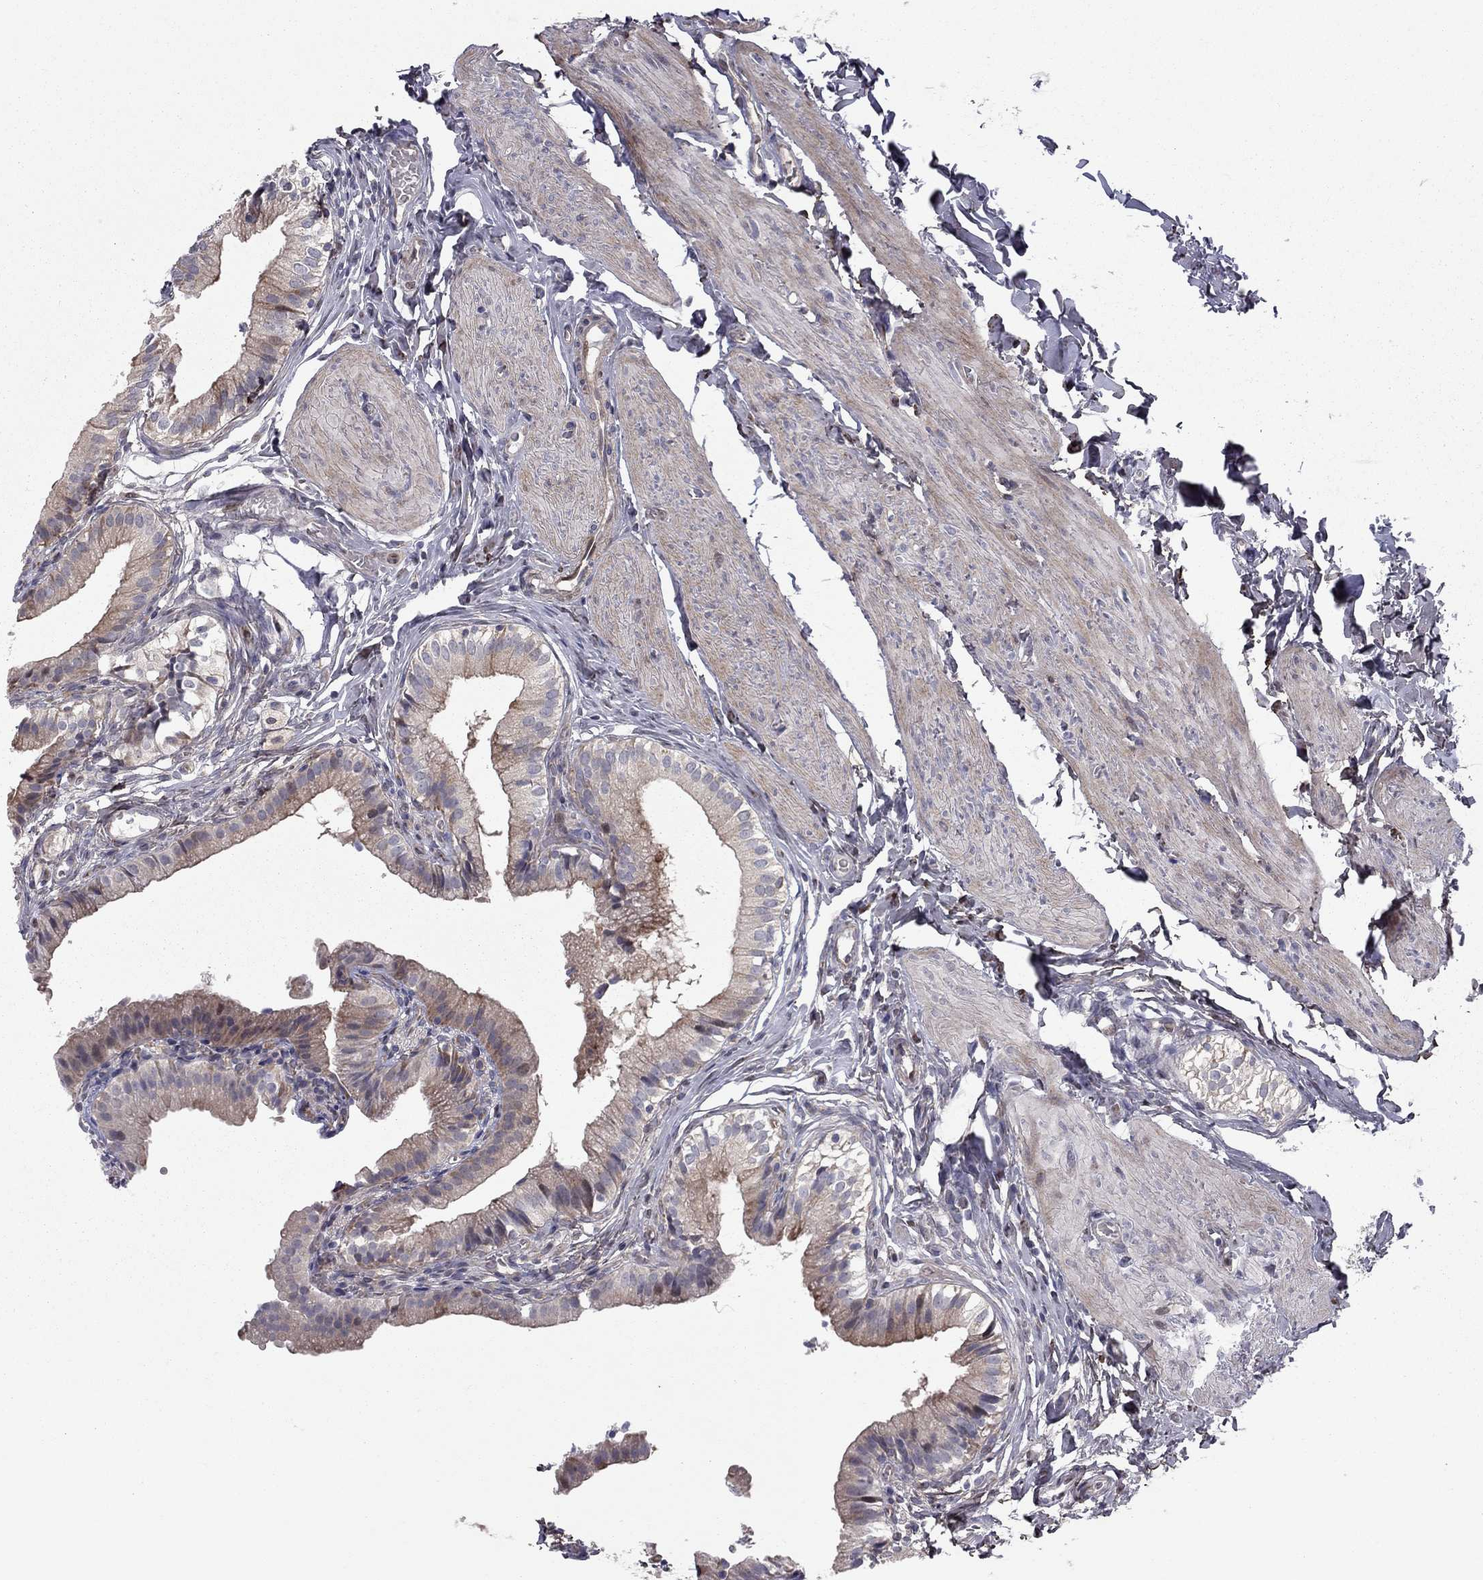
{"staining": {"intensity": "moderate", "quantity": "<25%", "location": "cytoplasmic/membranous"}, "tissue": "gallbladder", "cell_type": "Glandular cells", "image_type": "normal", "snomed": [{"axis": "morphology", "description": "Normal tissue, NOS"}, {"axis": "topography", "description": "Gallbladder"}], "caption": "DAB immunohistochemical staining of unremarkable gallbladder displays moderate cytoplasmic/membranous protein staining in approximately <25% of glandular cells.", "gene": "DUSP7", "patient": {"sex": "female", "age": 47}}